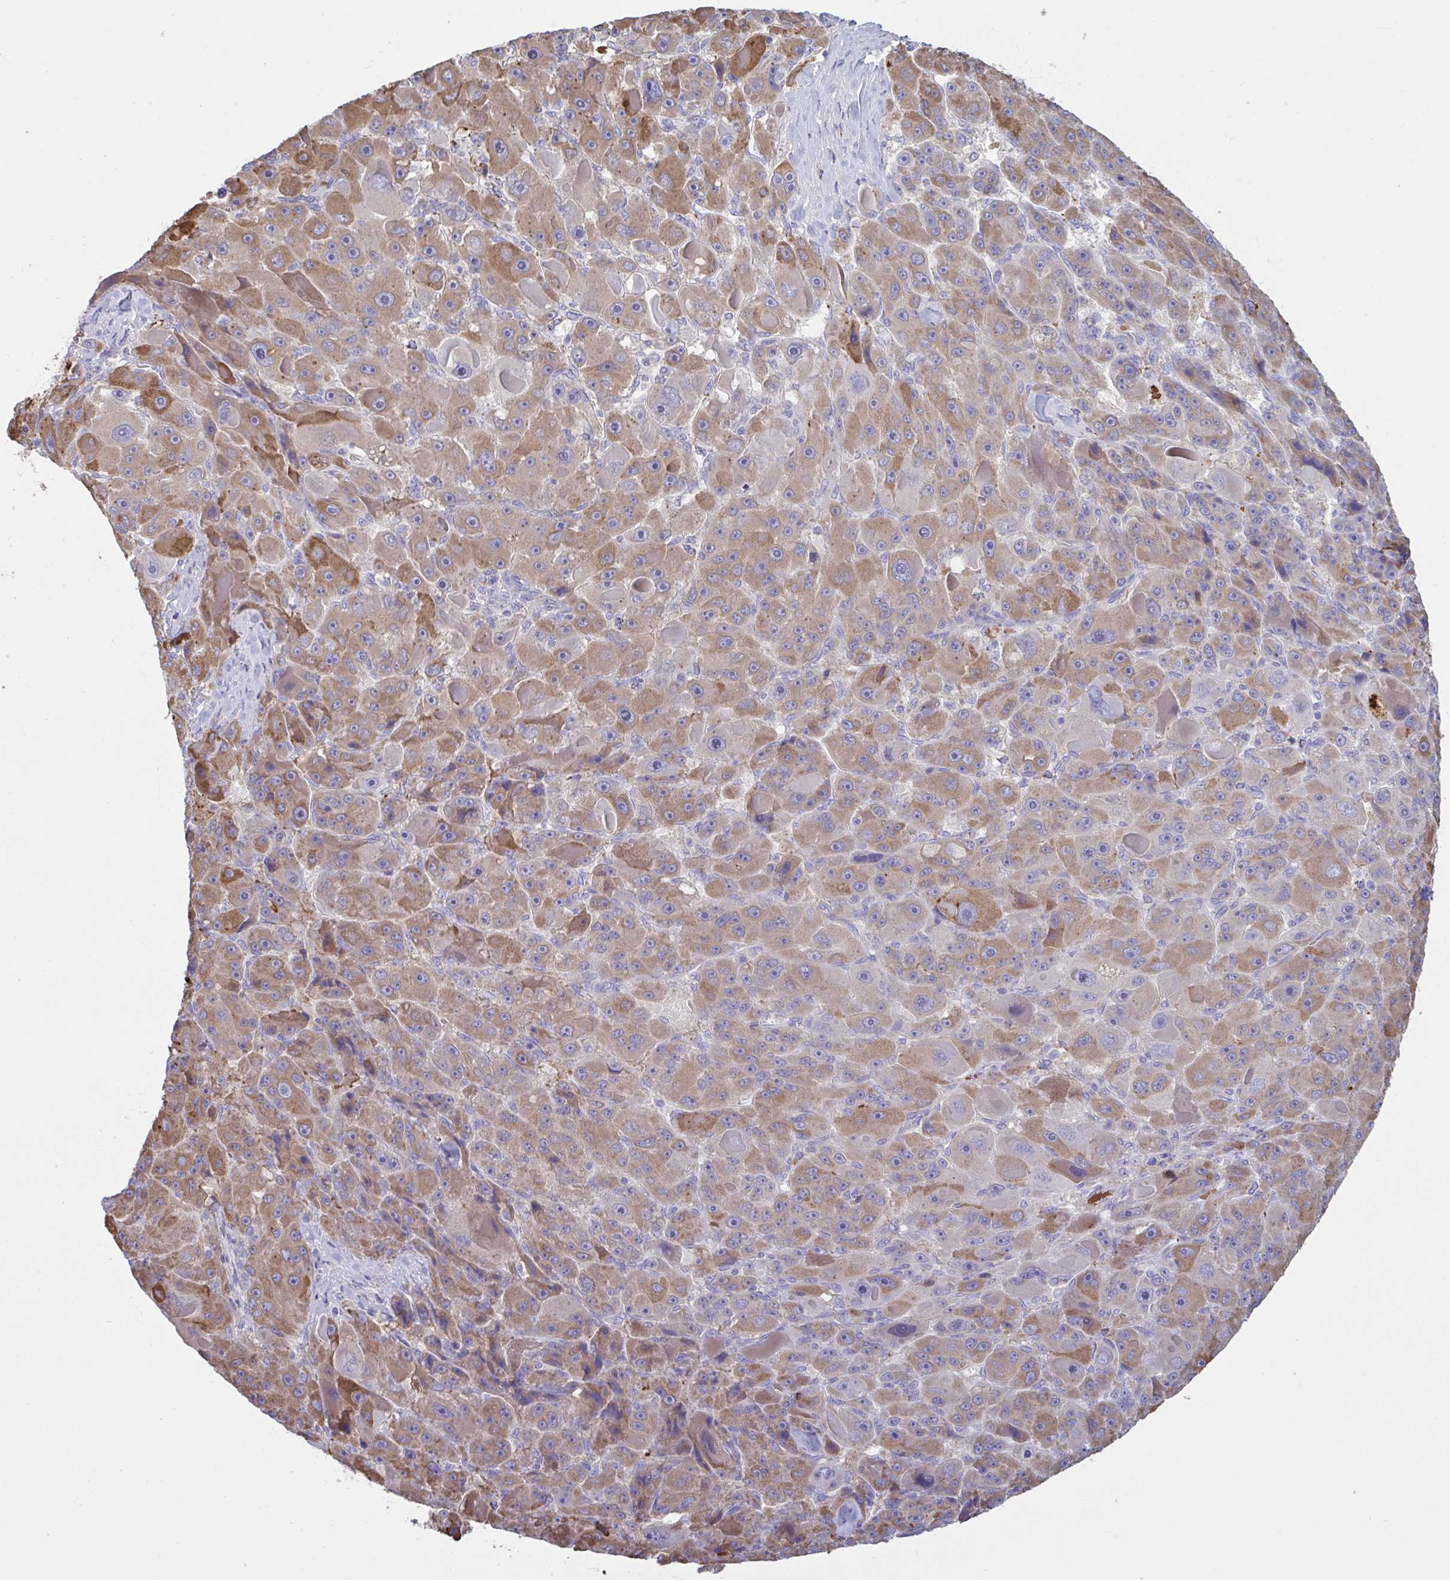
{"staining": {"intensity": "weak", "quantity": ">75%", "location": "cytoplasmic/membranous"}, "tissue": "liver cancer", "cell_type": "Tumor cells", "image_type": "cancer", "snomed": [{"axis": "morphology", "description": "Carcinoma, Hepatocellular, NOS"}, {"axis": "topography", "description": "Liver"}], "caption": "Liver cancer stained for a protein exhibits weak cytoplasmic/membranous positivity in tumor cells. (Brightfield microscopy of DAB IHC at high magnification).", "gene": "IL1R1", "patient": {"sex": "male", "age": 76}}